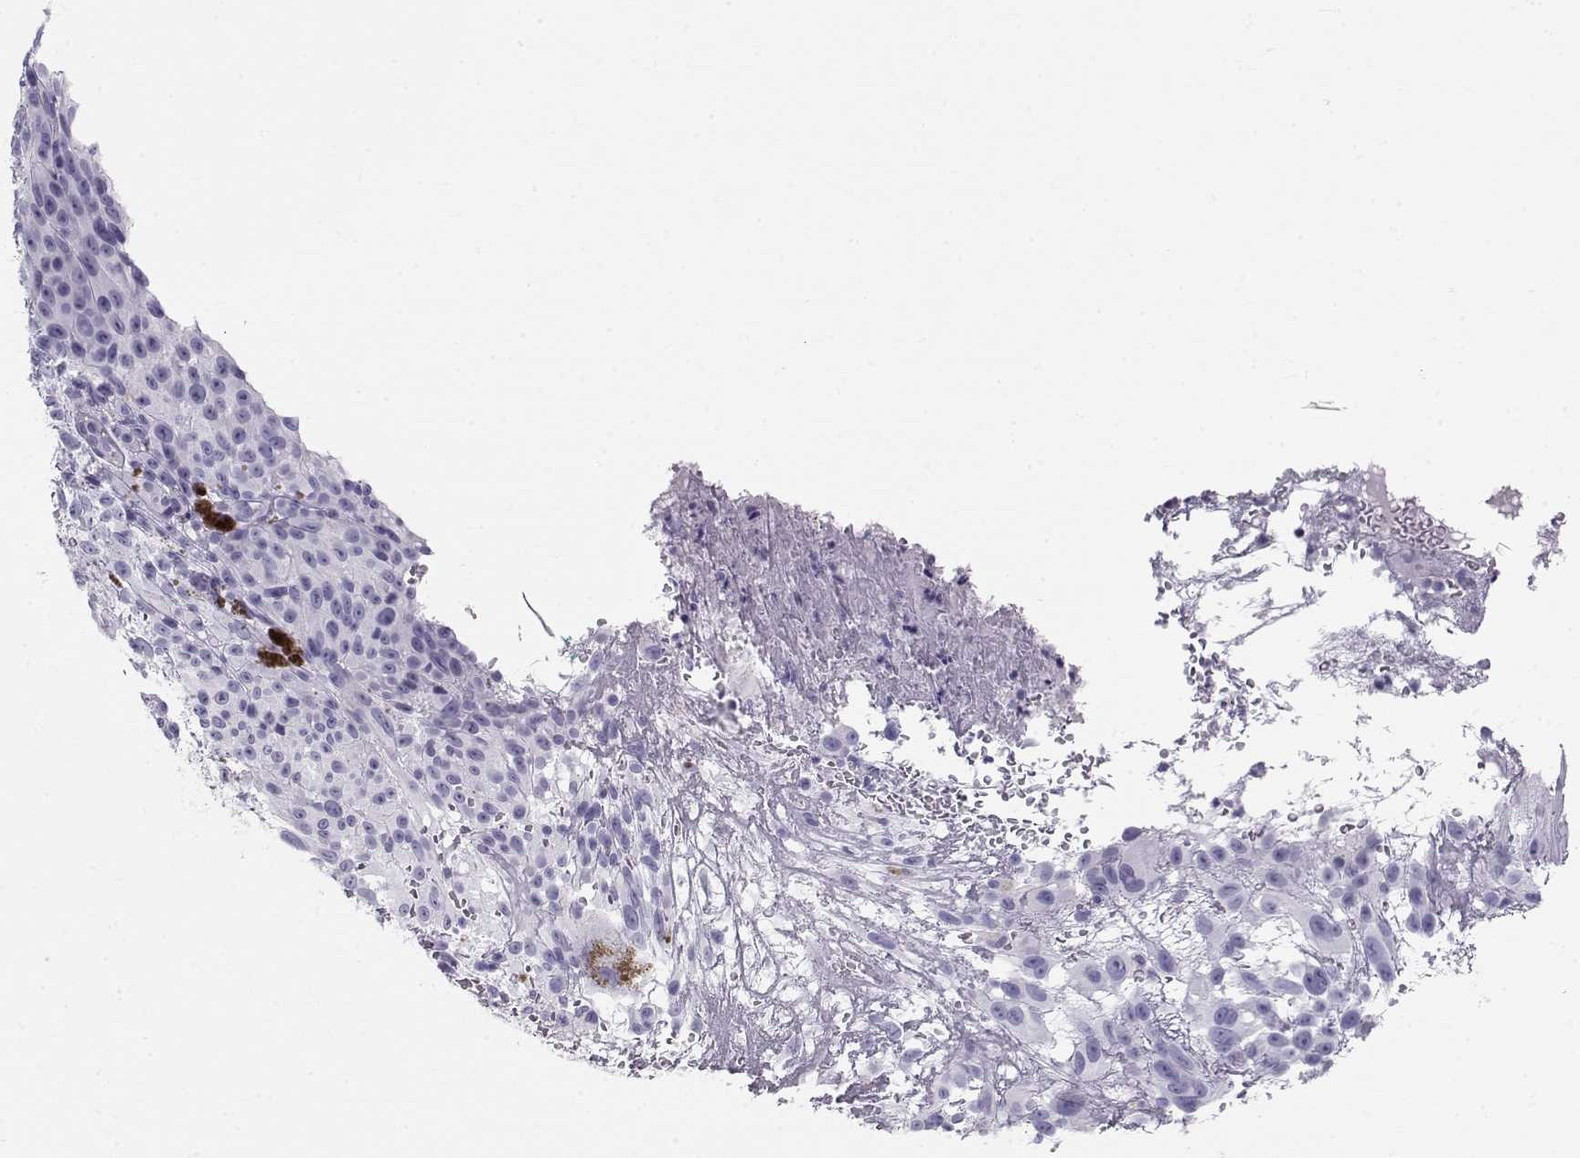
{"staining": {"intensity": "negative", "quantity": "none", "location": "none"}, "tissue": "melanoma", "cell_type": "Tumor cells", "image_type": "cancer", "snomed": [{"axis": "morphology", "description": "Malignant melanoma, NOS"}, {"axis": "topography", "description": "Skin"}], "caption": "DAB immunohistochemical staining of melanoma reveals no significant positivity in tumor cells.", "gene": "RD3", "patient": {"sex": "male", "age": 83}}